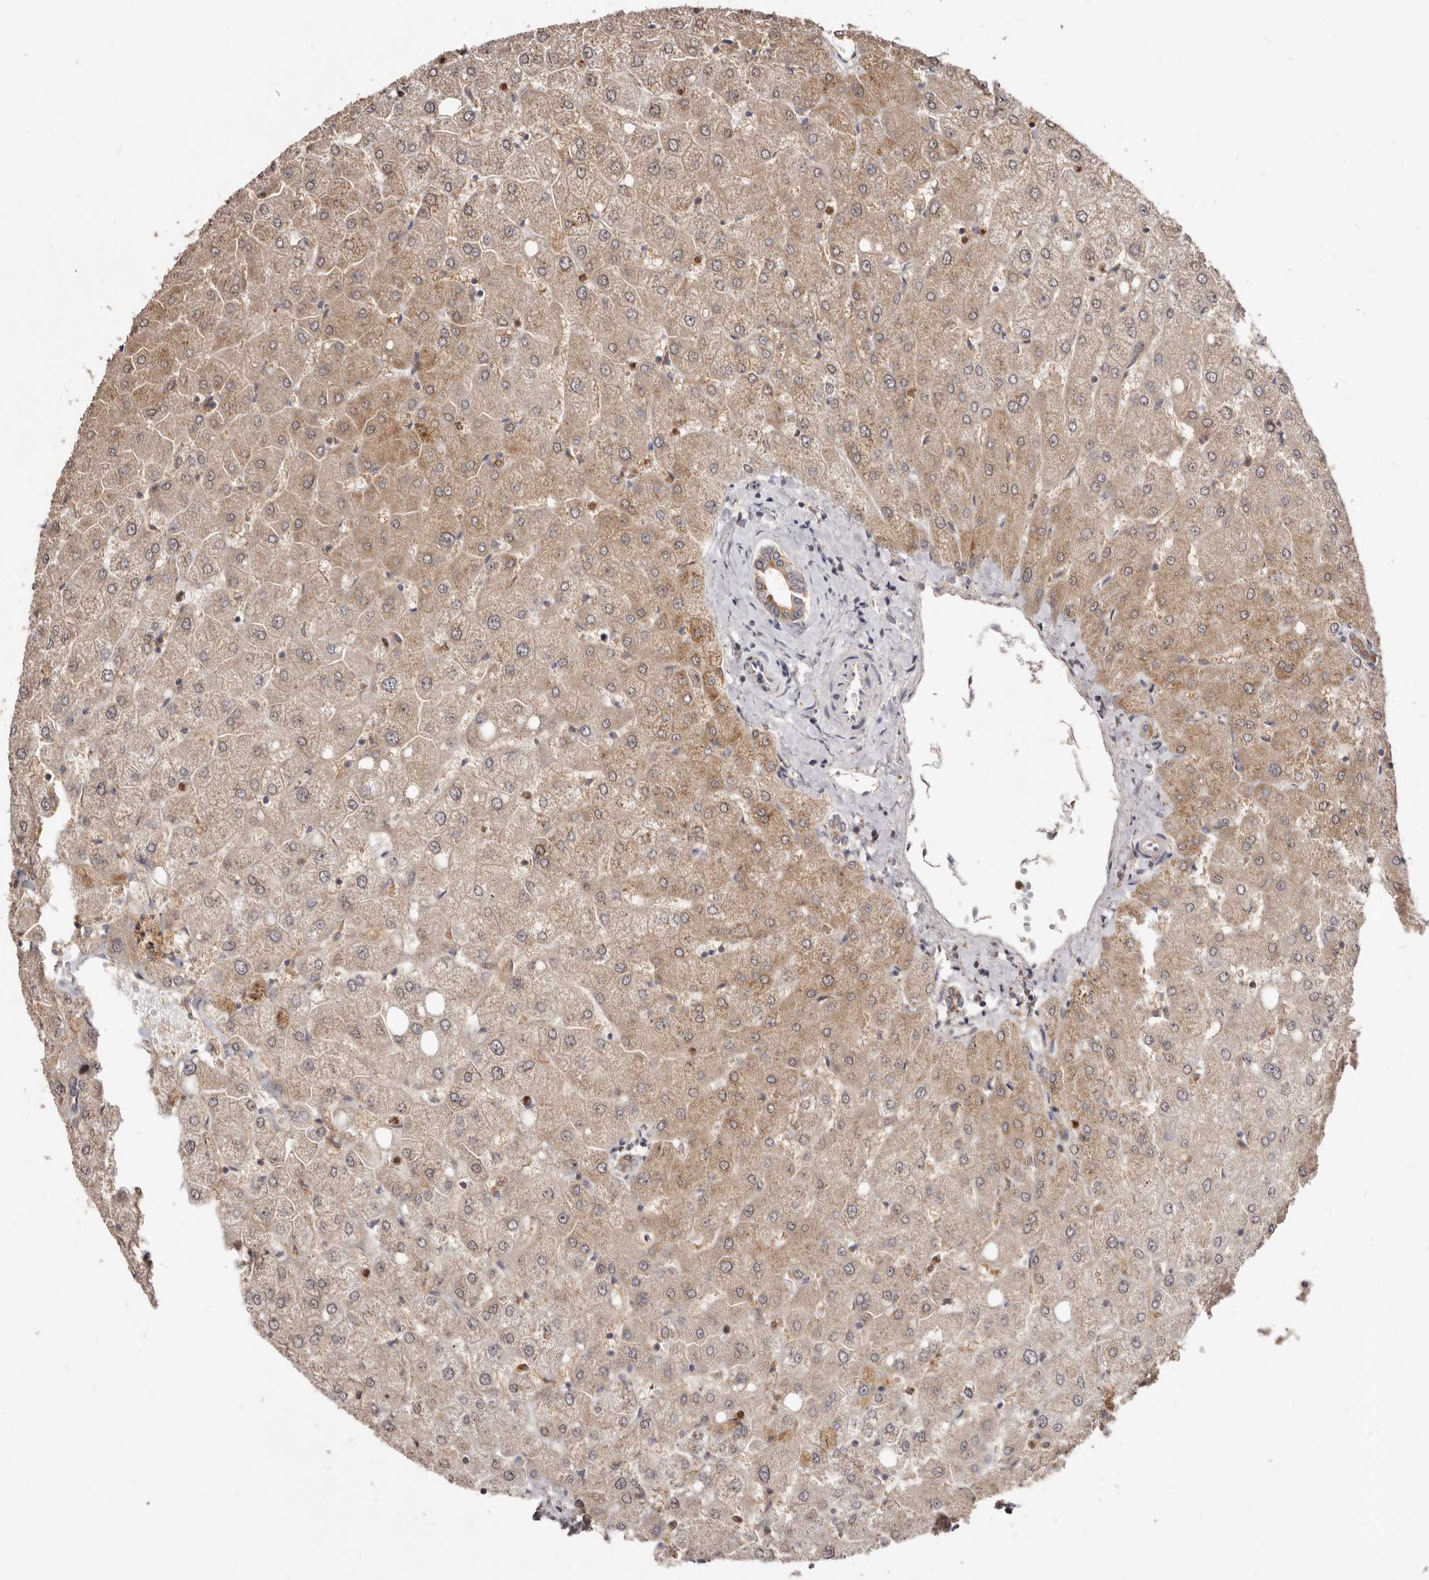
{"staining": {"intensity": "moderate", "quantity": ">75%", "location": "cytoplasmic/membranous"}, "tissue": "liver", "cell_type": "Cholangiocytes", "image_type": "normal", "snomed": [{"axis": "morphology", "description": "Normal tissue, NOS"}, {"axis": "topography", "description": "Liver"}], "caption": "This image reveals immunohistochemistry staining of unremarkable human liver, with medium moderate cytoplasmic/membranous positivity in approximately >75% of cholangiocytes.", "gene": "TC2N", "patient": {"sex": "female", "age": 54}}